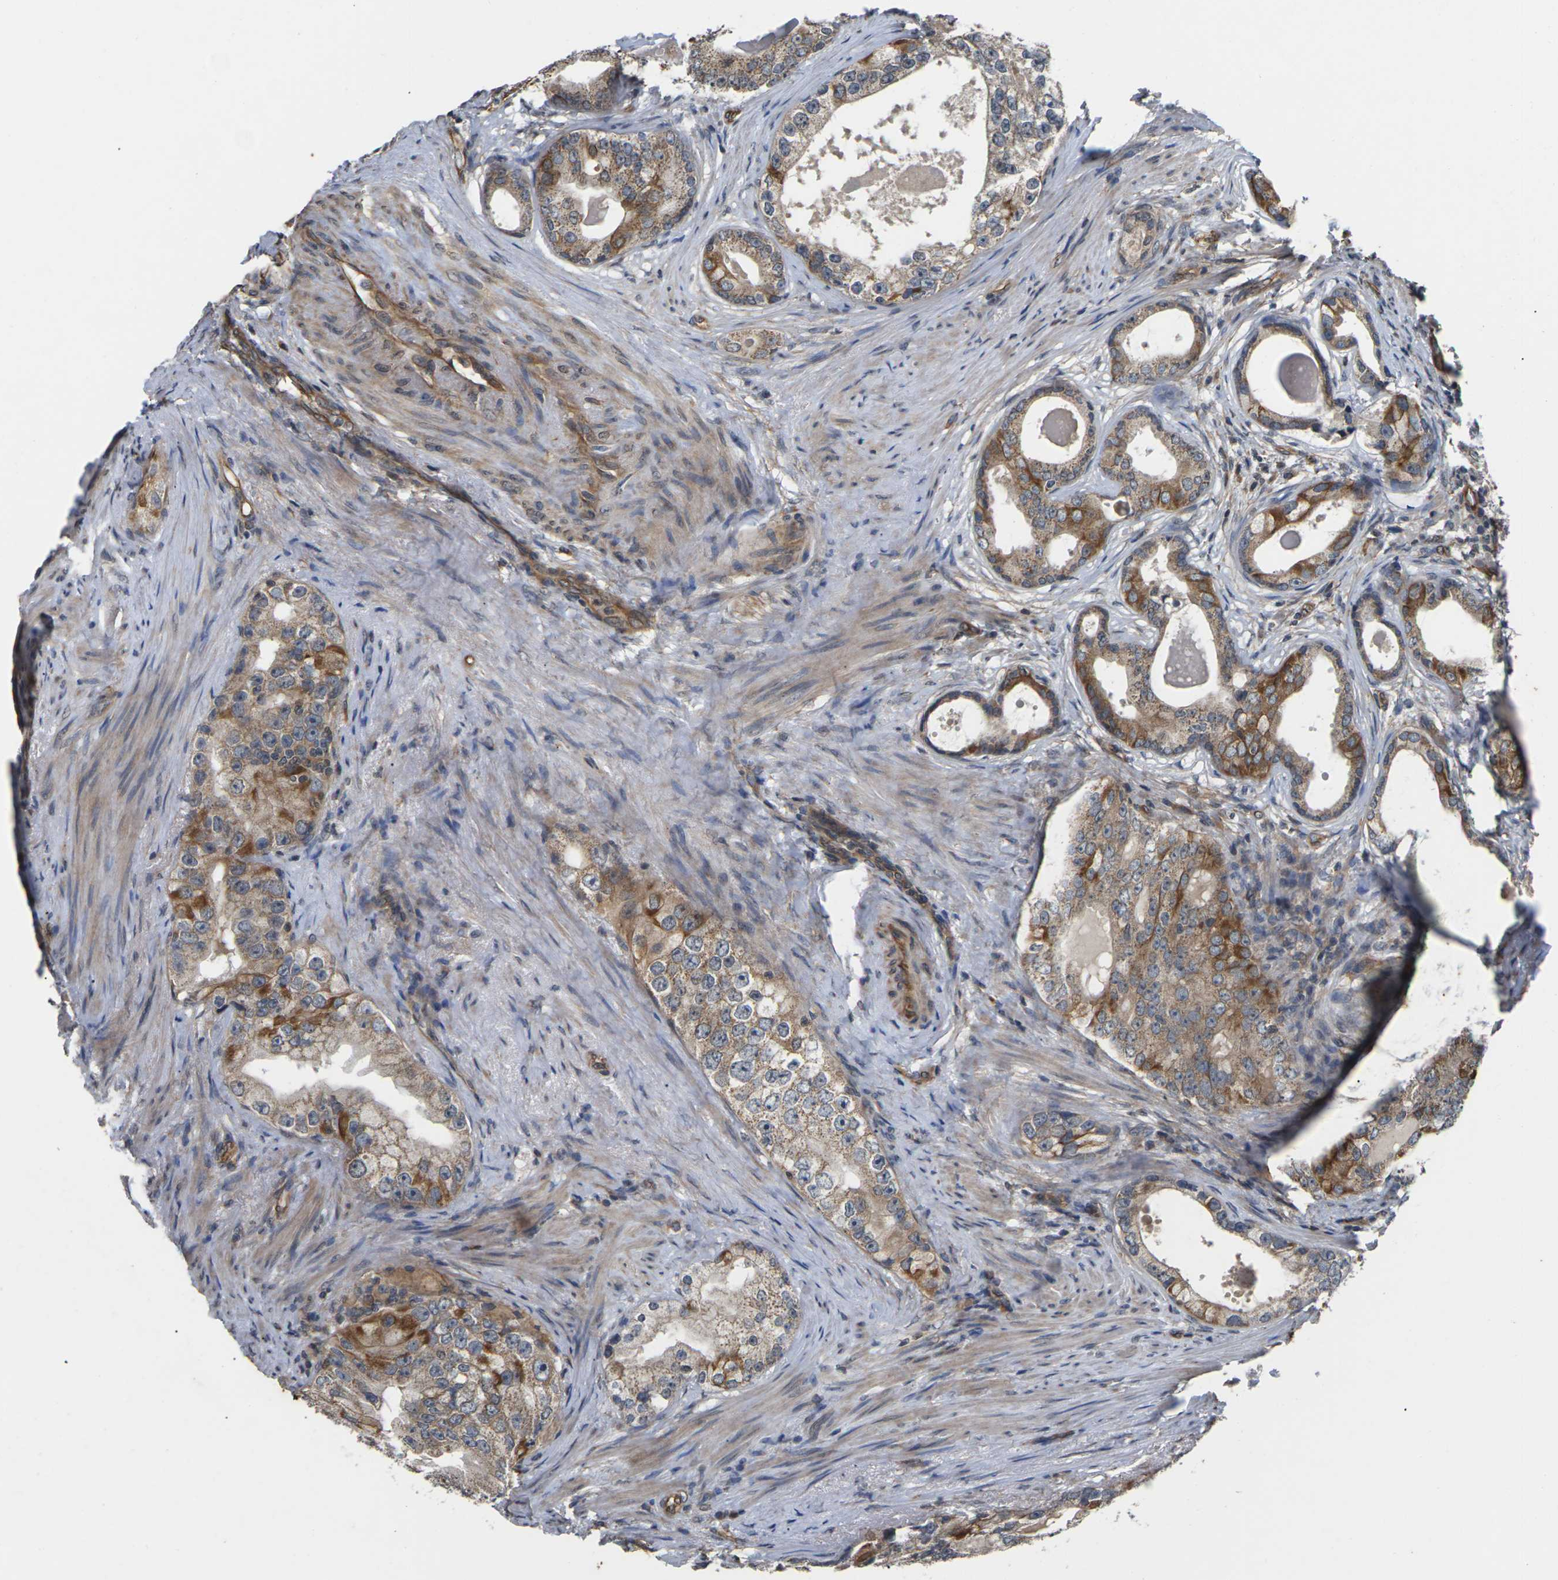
{"staining": {"intensity": "moderate", "quantity": "25%-75%", "location": "cytoplasmic/membranous"}, "tissue": "prostate cancer", "cell_type": "Tumor cells", "image_type": "cancer", "snomed": [{"axis": "morphology", "description": "Adenocarcinoma, High grade"}, {"axis": "topography", "description": "Prostate"}], "caption": "Tumor cells exhibit medium levels of moderate cytoplasmic/membranous positivity in about 25%-75% of cells in prostate cancer.", "gene": "DKK2", "patient": {"sex": "male", "age": 66}}